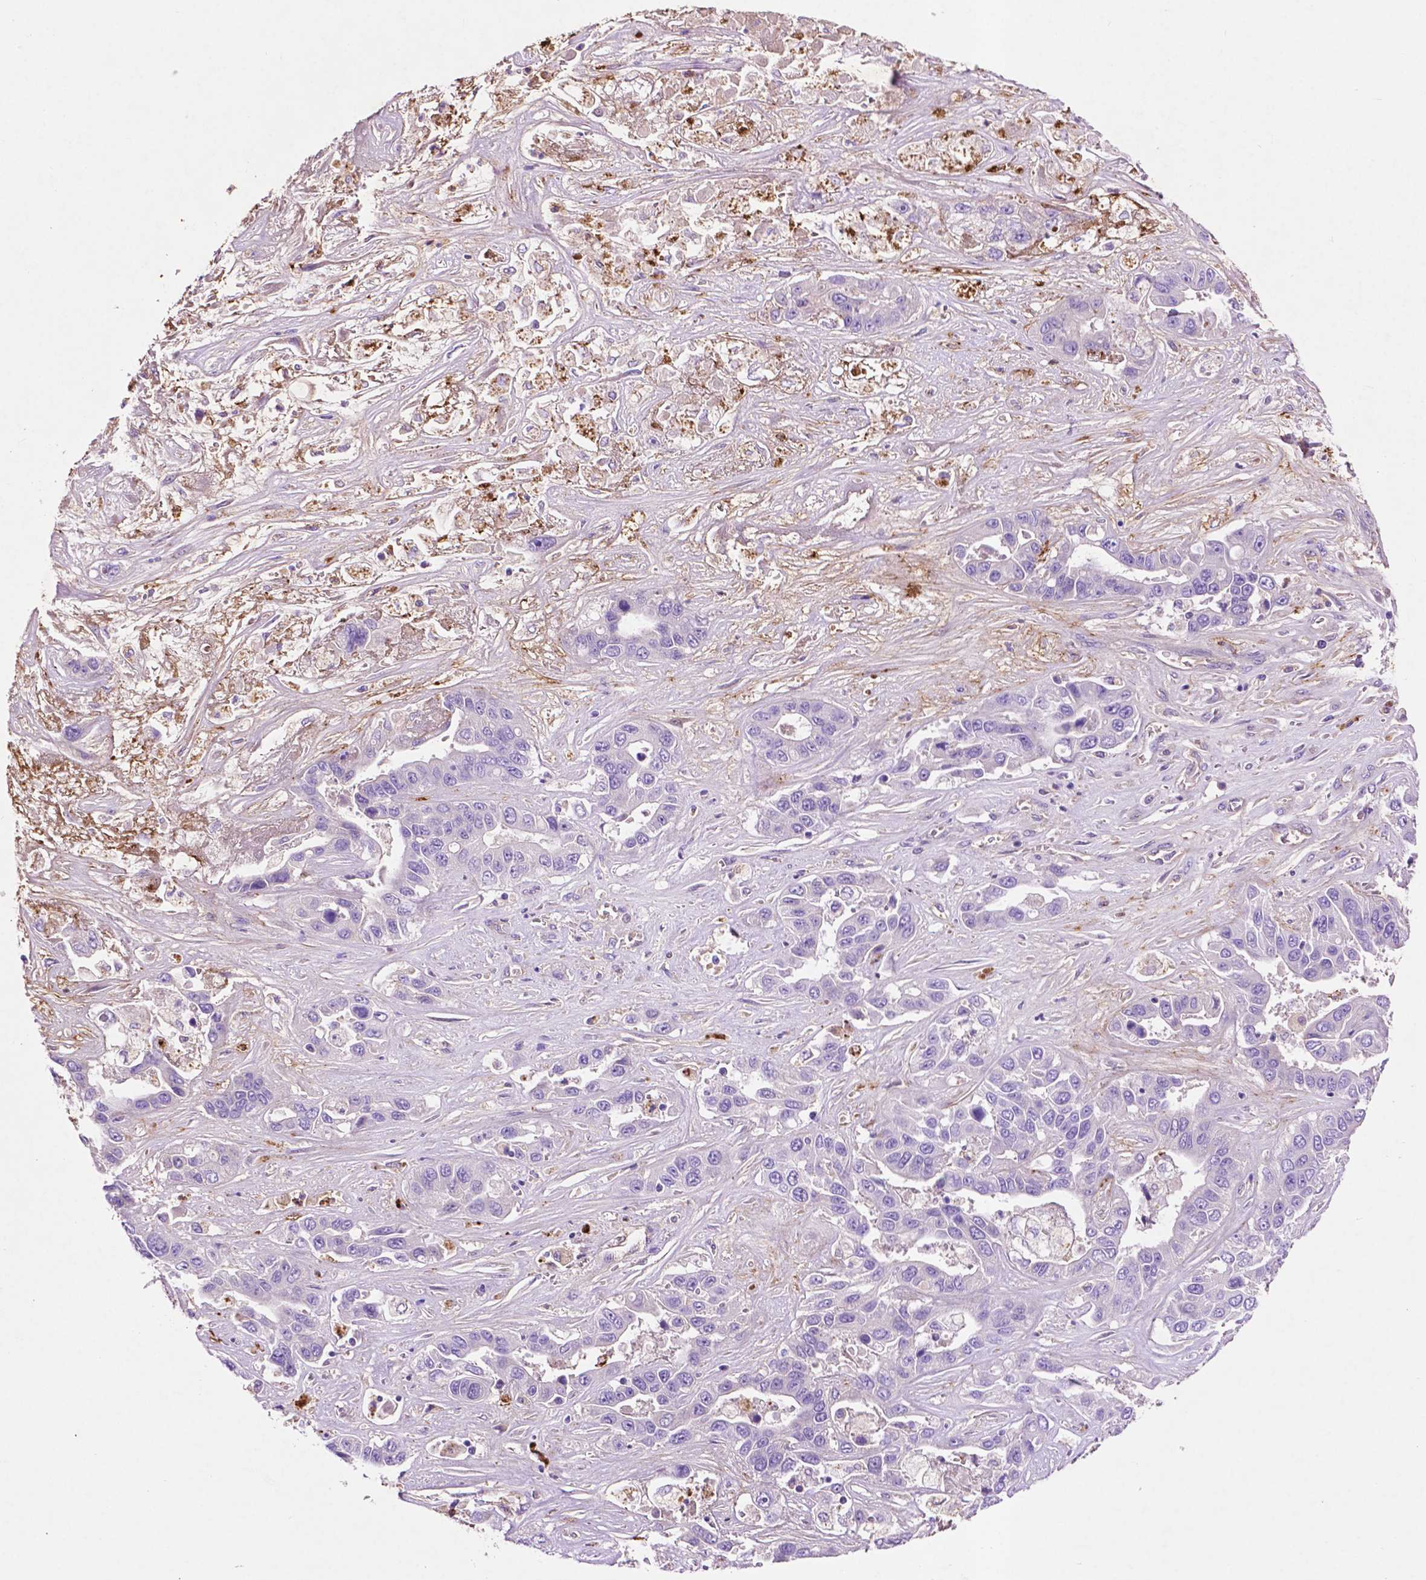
{"staining": {"intensity": "negative", "quantity": "none", "location": "none"}, "tissue": "liver cancer", "cell_type": "Tumor cells", "image_type": "cancer", "snomed": [{"axis": "morphology", "description": "Cholangiocarcinoma"}, {"axis": "topography", "description": "Liver"}], "caption": "Photomicrograph shows no protein staining in tumor cells of cholangiocarcinoma (liver) tissue. (DAB (3,3'-diaminobenzidine) IHC visualized using brightfield microscopy, high magnification).", "gene": "GDPD5", "patient": {"sex": "female", "age": 52}}